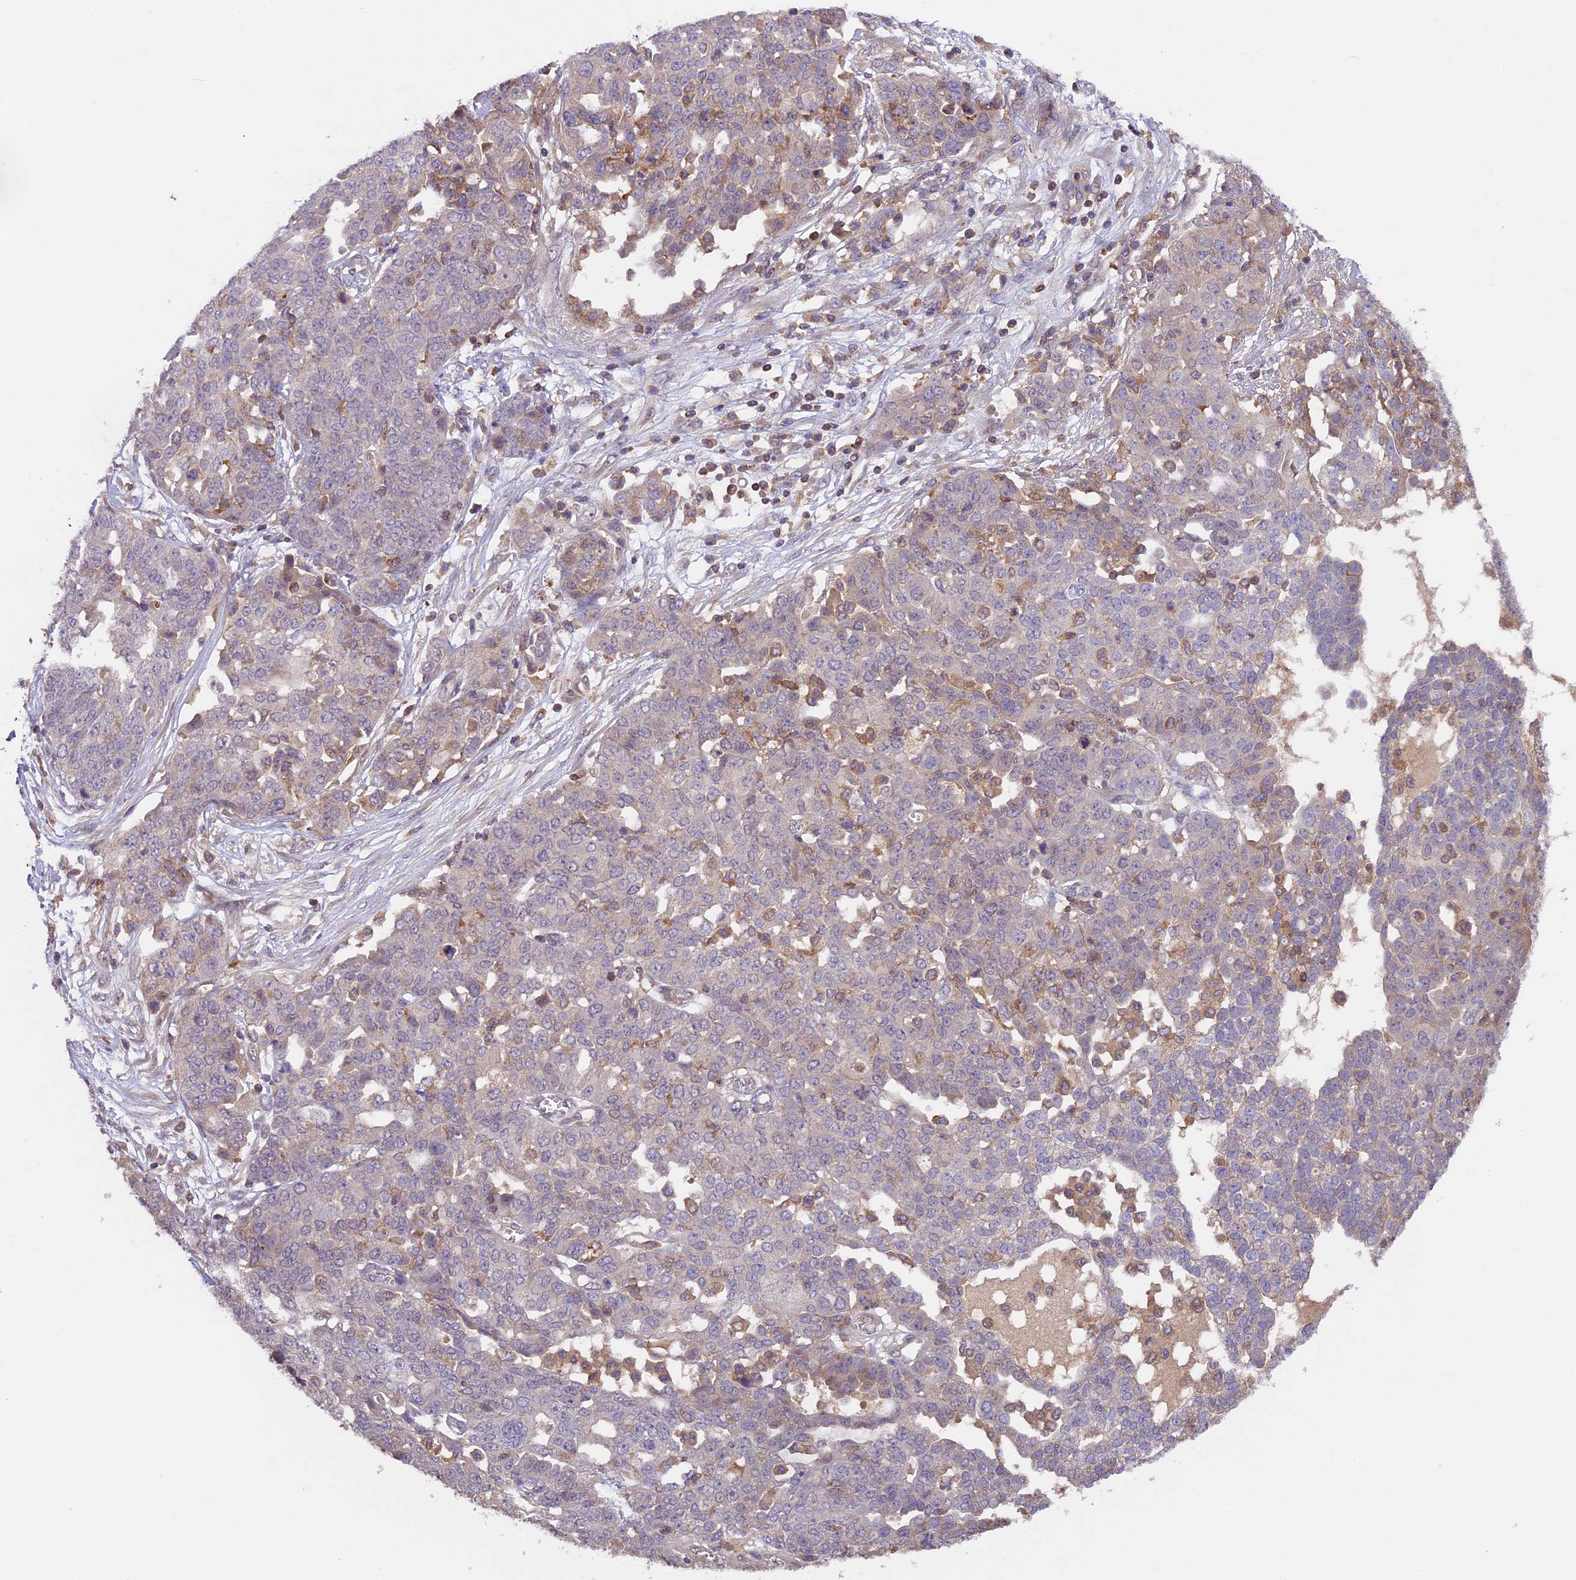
{"staining": {"intensity": "negative", "quantity": "none", "location": "none"}, "tissue": "ovarian cancer", "cell_type": "Tumor cells", "image_type": "cancer", "snomed": [{"axis": "morphology", "description": "Cystadenocarcinoma, serous, NOS"}, {"axis": "topography", "description": "Soft tissue"}, {"axis": "topography", "description": "Ovary"}], "caption": "The histopathology image reveals no significant staining in tumor cells of ovarian serous cystadenocarcinoma.", "gene": "TBC1D1", "patient": {"sex": "female", "age": 57}}